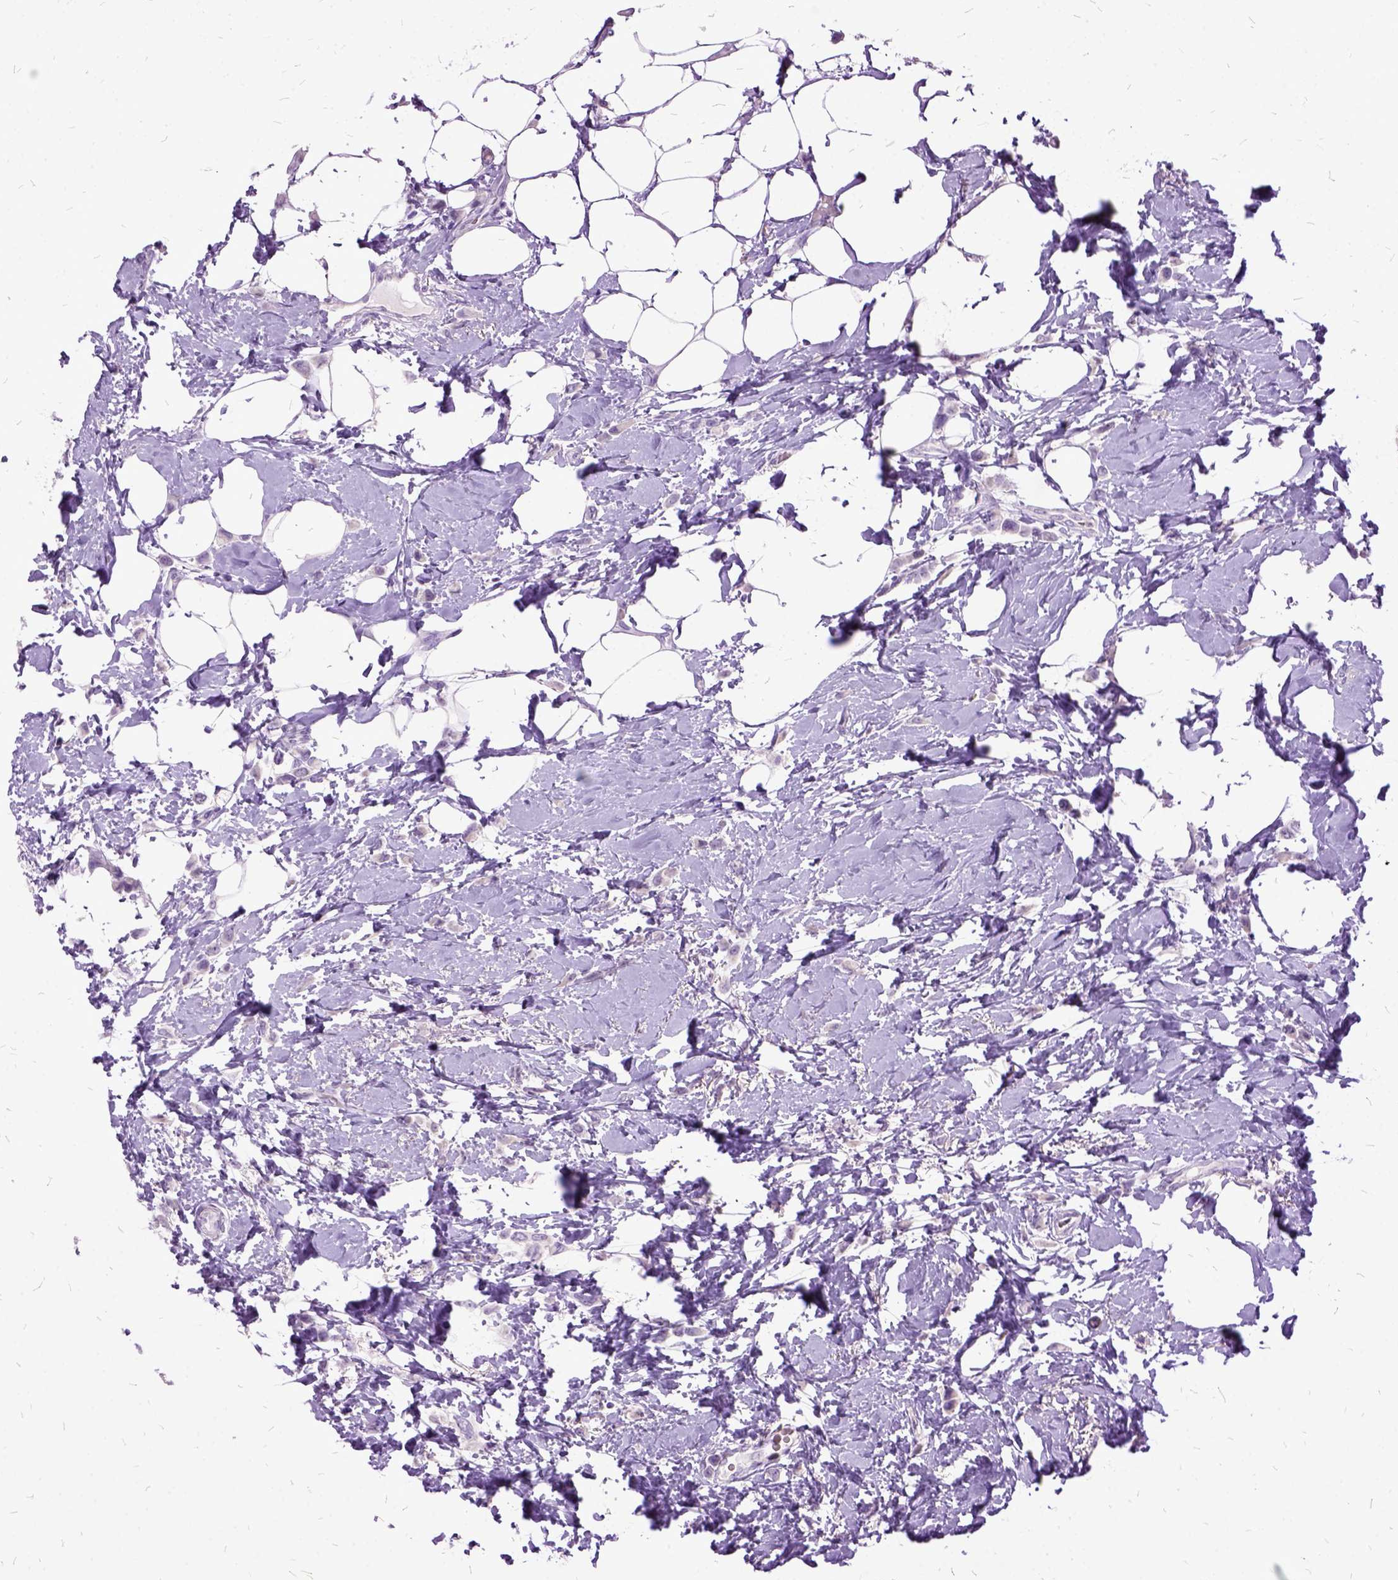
{"staining": {"intensity": "negative", "quantity": "none", "location": "none"}, "tissue": "breast cancer", "cell_type": "Tumor cells", "image_type": "cancer", "snomed": [{"axis": "morphology", "description": "Lobular carcinoma"}, {"axis": "topography", "description": "Breast"}], "caption": "Tumor cells are negative for brown protein staining in breast cancer (lobular carcinoma). (Immunohistochemistry (ihc), brightfield microscopy, high magnification).", "gene": "MME", "patient": {"sex": "female", "age": 66}}